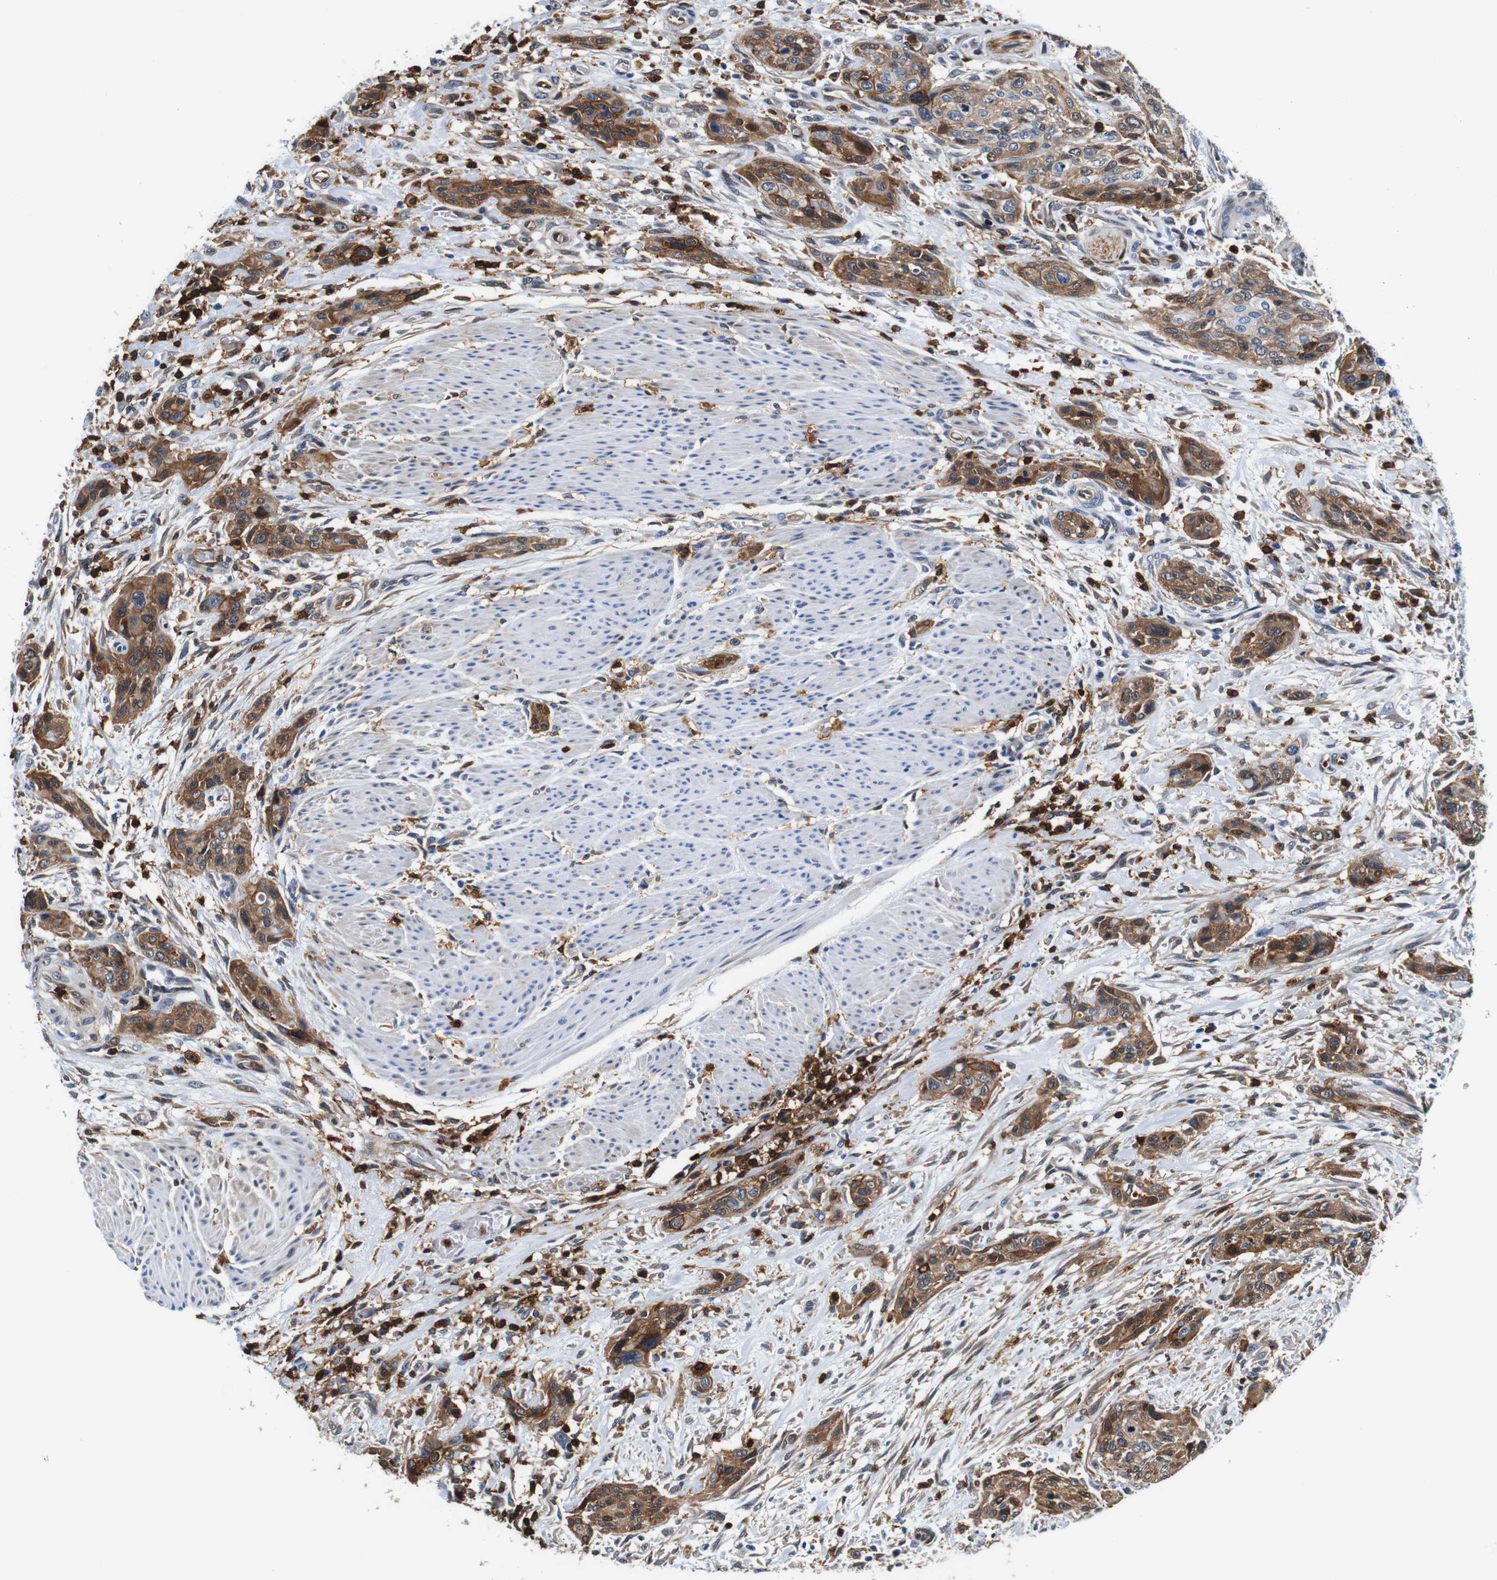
{"staining": {"intensity": "moderate", "quantity": ">75%", "location": "cytoplasmic/membranous"}, "tissue": "urothelial cancer", "cell_type": "Tumor cells", "image_type": "cancer", "snomed": [{"axis": "morphology", "description": "Urothelial carcinoma, High grade"}, {"axis": "topography", "description": "Urinary bladder"}], "caption": "Immunohistochemical staining of human high-grade urothelial carcinoma reveals medium levels of moderate cytoplasmic/membranous protein staining in about >75% of tumor cells.", "gene": "ANXA1", "patient": {"sex": "male", "age": 35}}